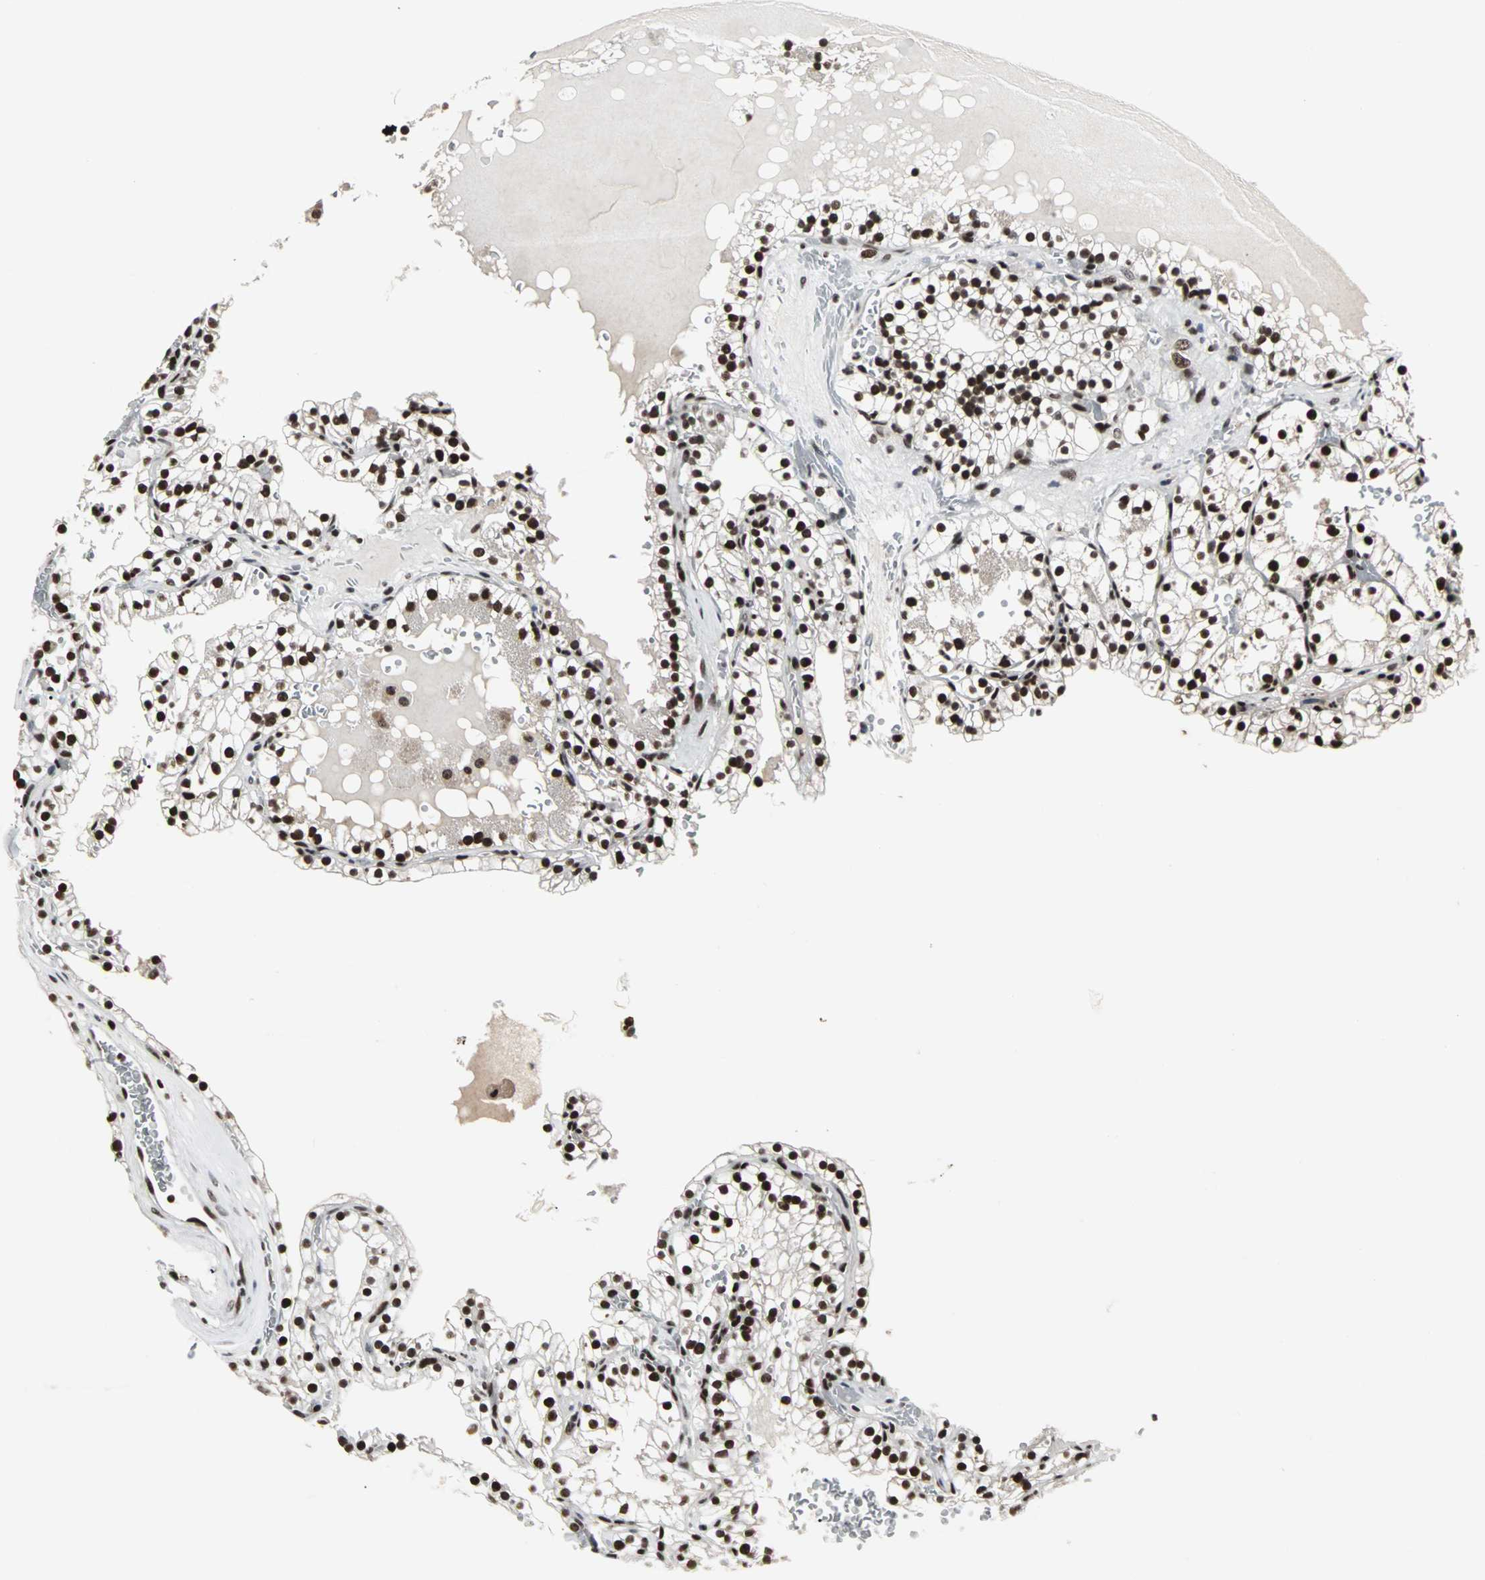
{"staining": {"intensity": "strong", "quantity": ">75%", "location": "nuclear"}, "tissue": "renal cancer", "cell_type": "Tumor cells", "image_type": "cancer", "snomed": [{"axis": "morphology", "description": "Adenocarcinoma, NOS"}, {"axis": "topography", "description": "Kidney"}], "caption": "The micrograph shows staining of renal cancer (adenocarcinoma), revealing strong nuclear protein positivity (brown color) within tumor cells.", "gene": "PNKP", "patient": {"sex": "female", "age": 41}}